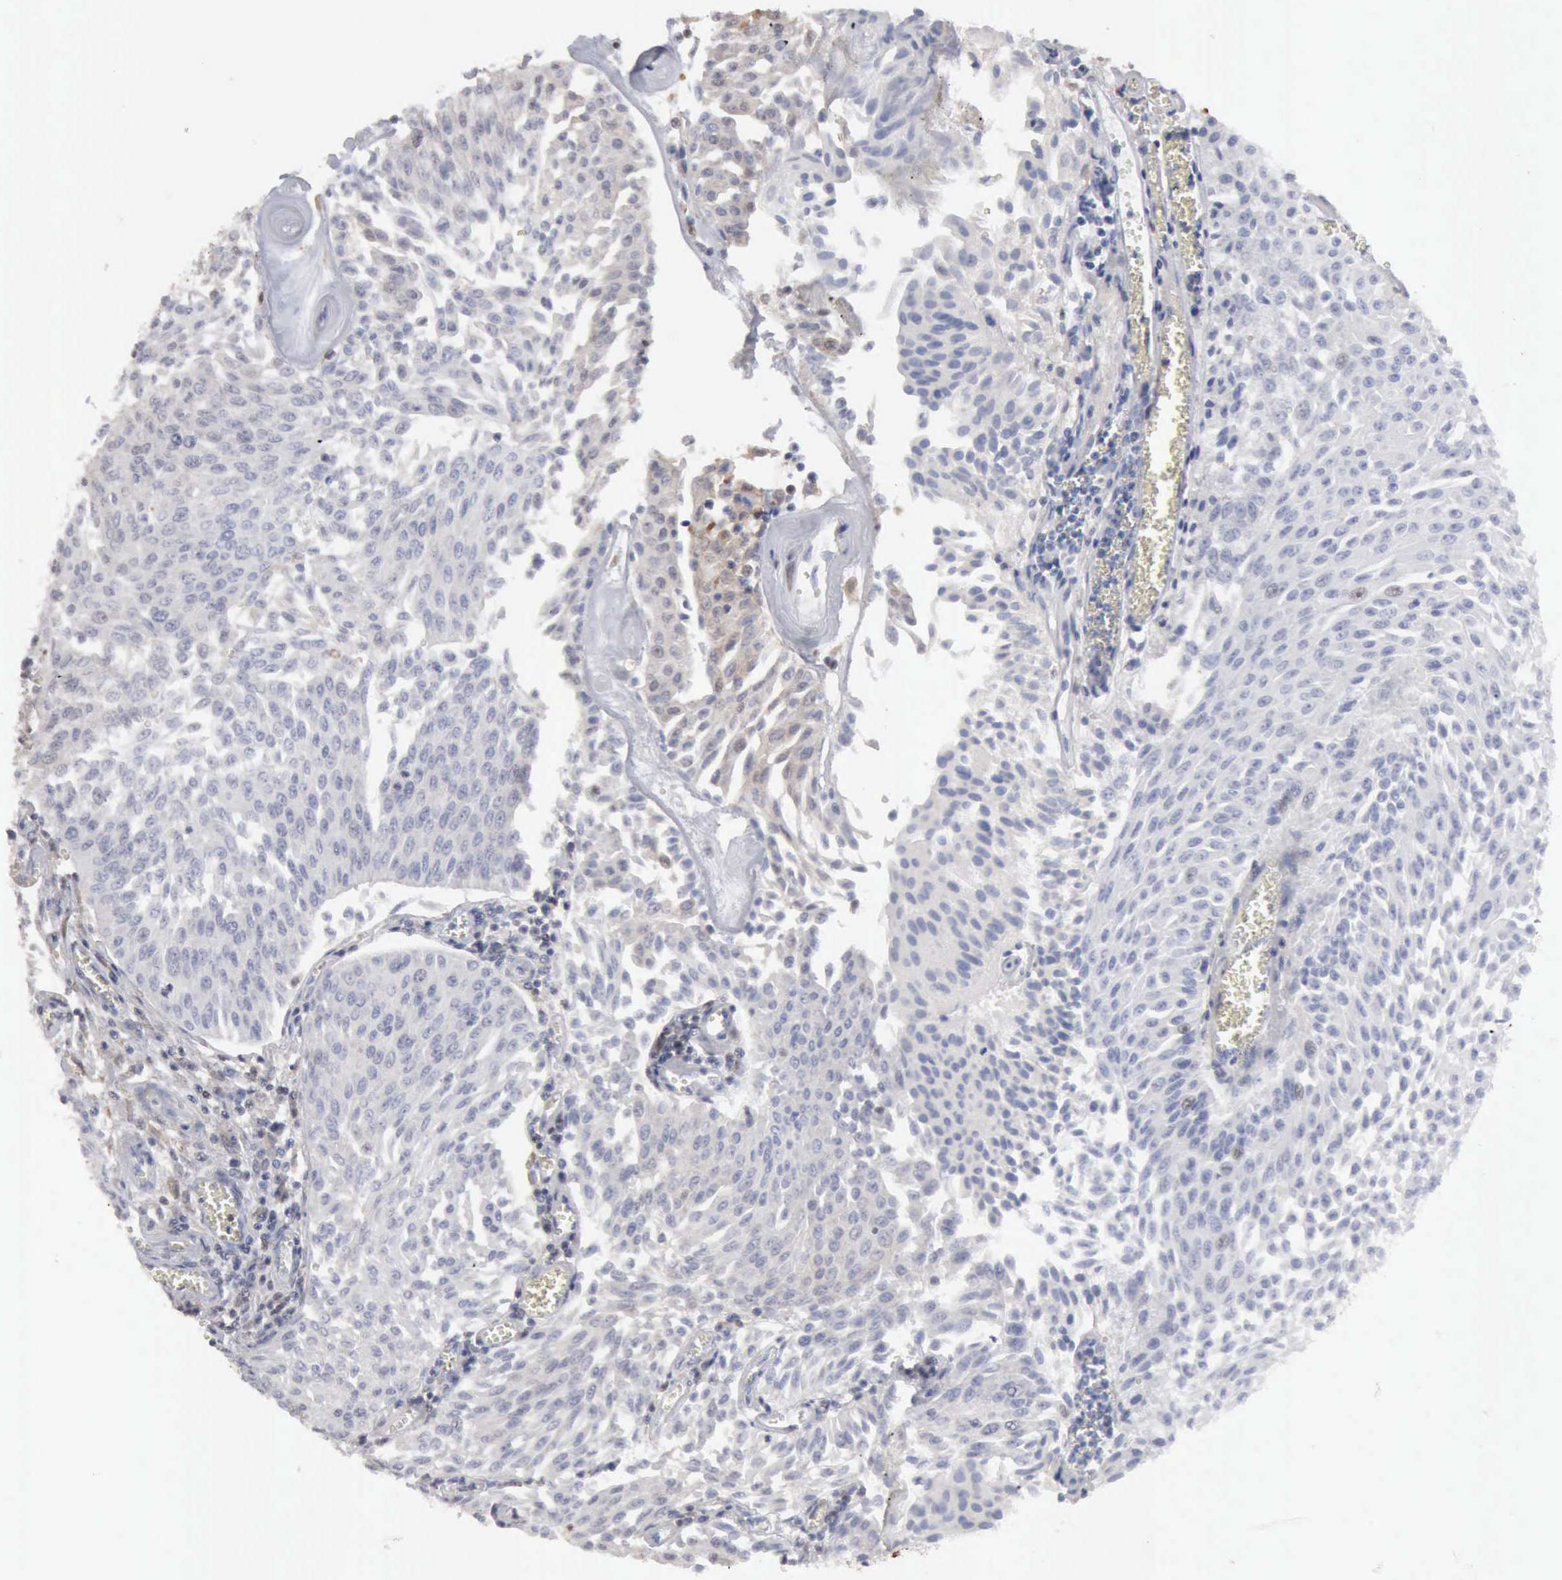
{"staining": {"intensity": "weak", "quantity": "<25%", "location": "nuclear"}, "tissue": "urothelial cancer", "cell_type": "Tumor cells", "image_type": "cancer", "snomed": [{"axis": "morphology", "description": "Urothelial carcinoma, Low grade"}, {"axis": "topography", "description": "Urinary bladder"}], "caption": "Image shows no protein staining in tumor cells of low-grade urothelial carcinoma tissue.", "gene": "STAT1", "patient": {"sex": "male", "age": 86}}